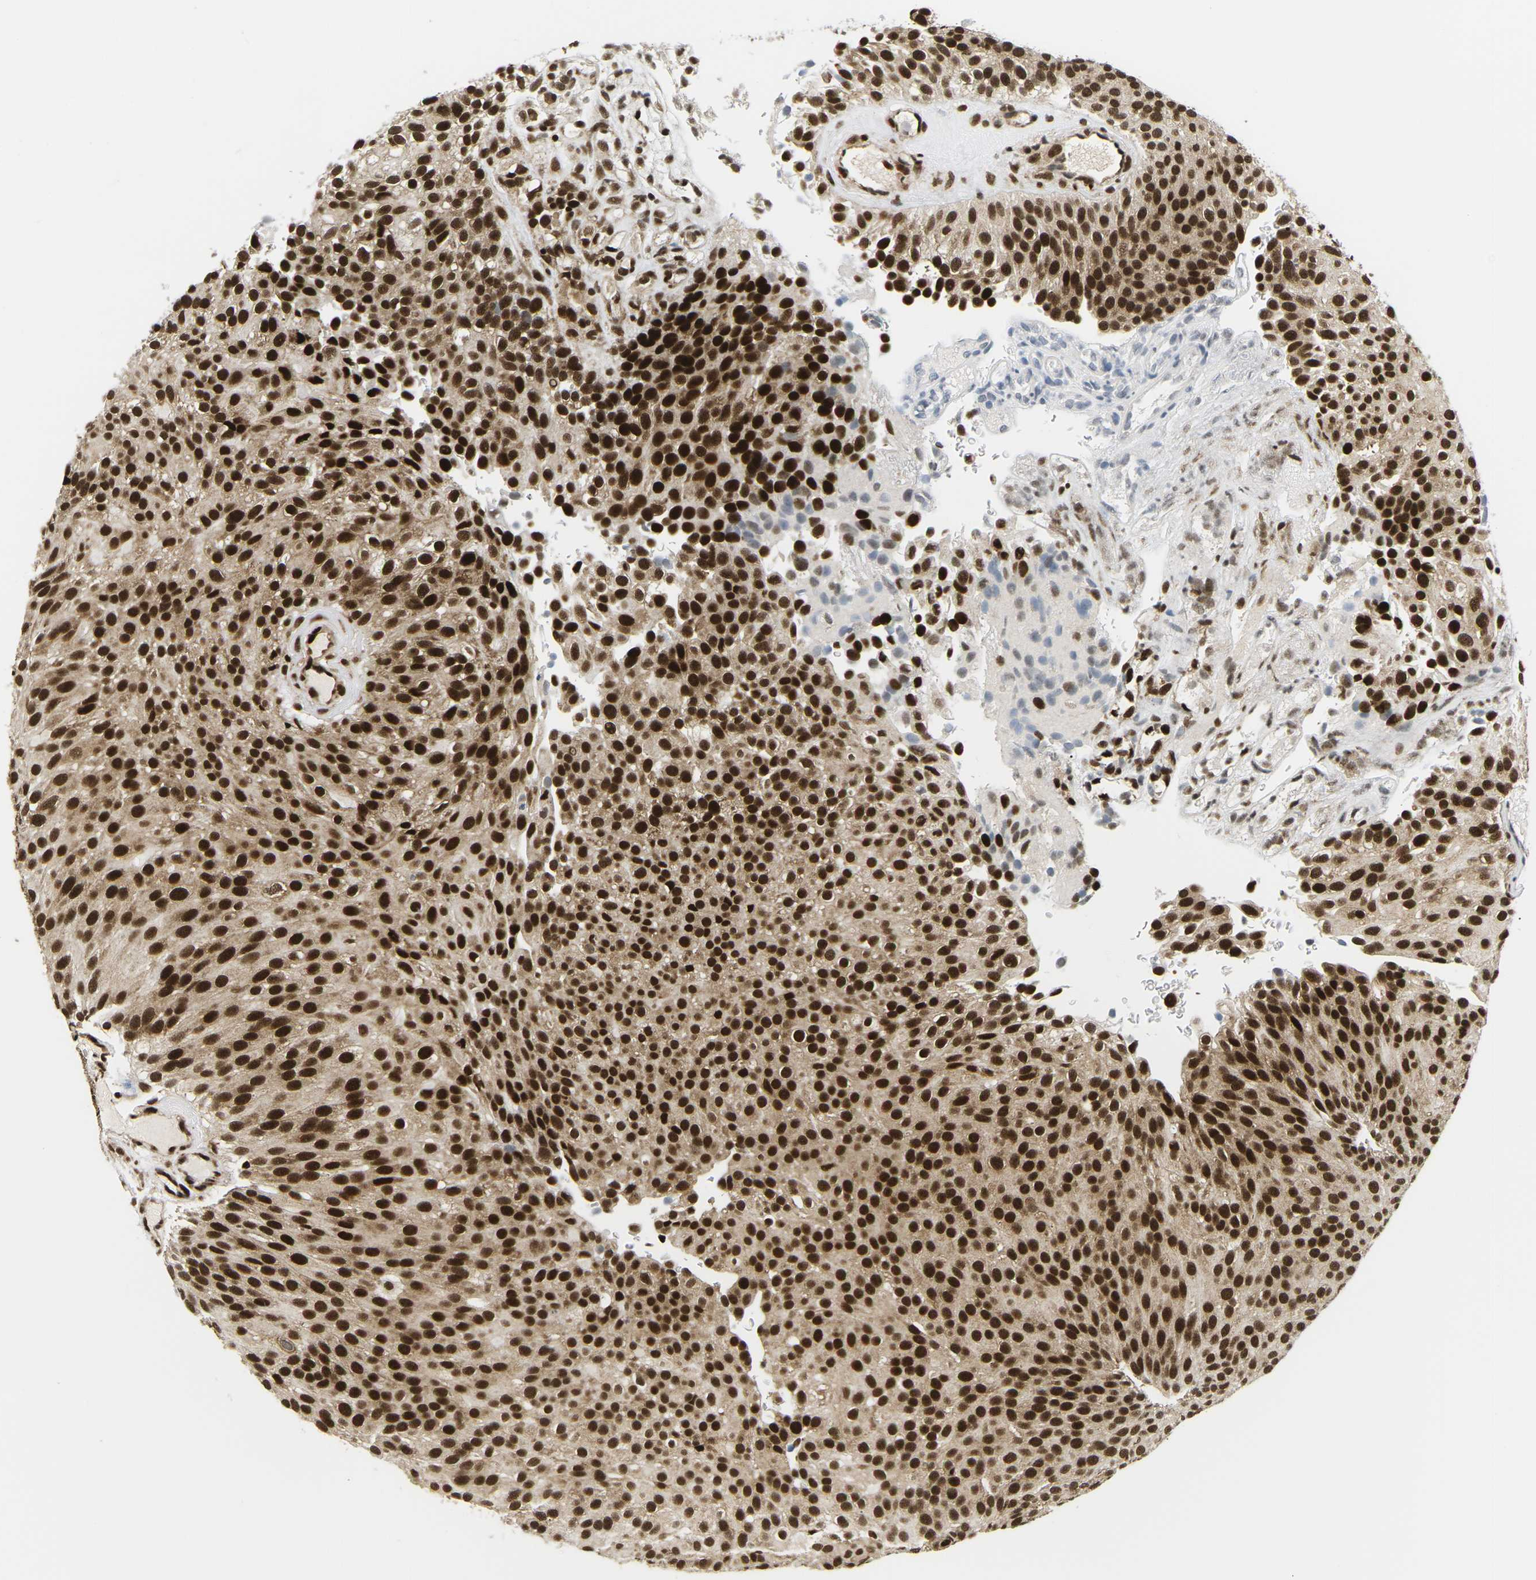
{"staining": {"intensity": "strong", "quantity": ">75%", "location": "cytoplasmic/membranous,nuclear"}, "tissue": "urothelial cancer", "cell_type": "Tumor cells", "image_type": "cancer", "snomed": [{"axis": "morphology", "description": "Urothelial carcinoma, Low grade"}, {"axis": "topography", "description": "Urinary bladder"}], "caption": "A histopathology image of urothelial cancer stained for a protein displays strong cytoplasmic/membranous and nuclear brown staining in tumor cells. Using DAB (3,3'-diaminobenzidine) (brown) and hematoxylin (blue) stains, captured at high magnification using brightfield microscopy.", "gene": "CELF1", "patient": {"sex": "male", "age": 78}}